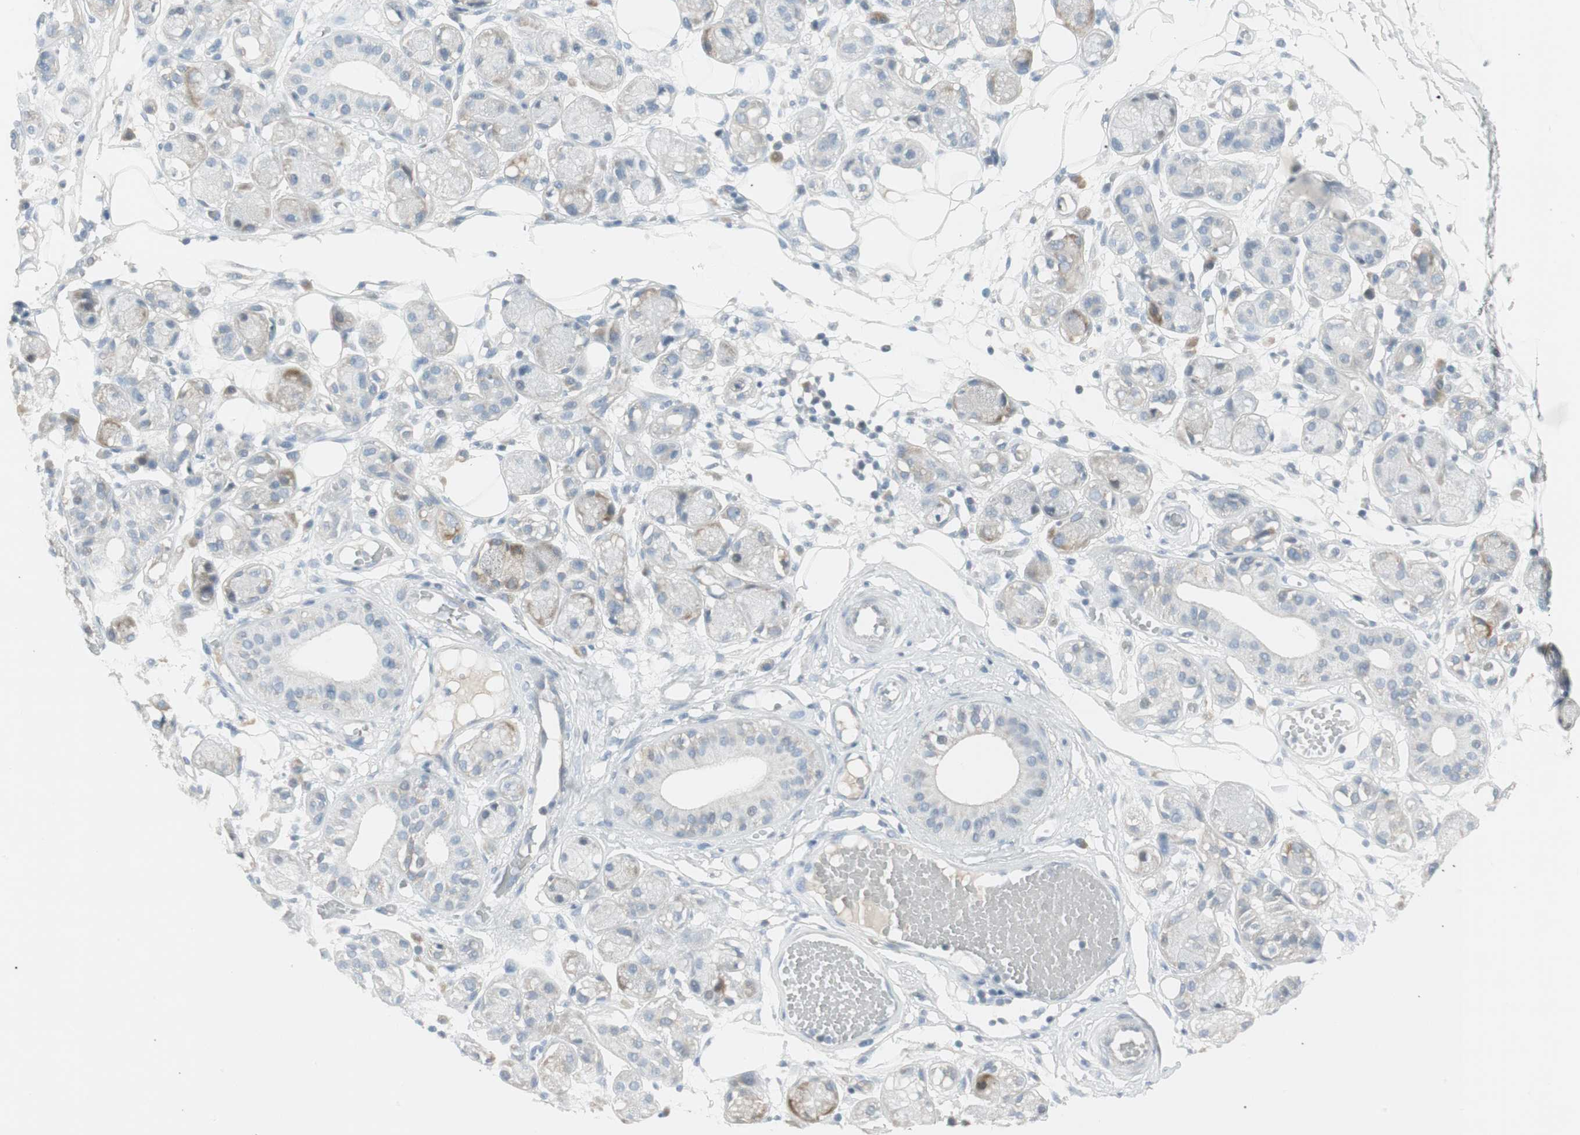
{"staining": {"intensity": "negative", "quantity": "none", "location": "none"}, "tissue": "adipose tissue", "cell_type": "Adipocytes", "image_type": "normal", "snomed": [{"axis": "morphology", "description": "Normal tissue, NOS"}, {"axis": "morphology", "description": "Inflammation, NOS"}, {"axis": "topography", "description": "Vascular tissue"}, {"axis": "topography", "description": "Salivary gland"}], "caption": "Protein analysis of unremarkable adipose tissue exhibits no significant staining in adipocytes. The staining was performed using DAB to visualize the protein expression in brown, while the nuclei were stained in blue with hematoxylin (Magnification: 20x).", "gene": "AGR2", "patient": {"sex": "female", "age": 75}}